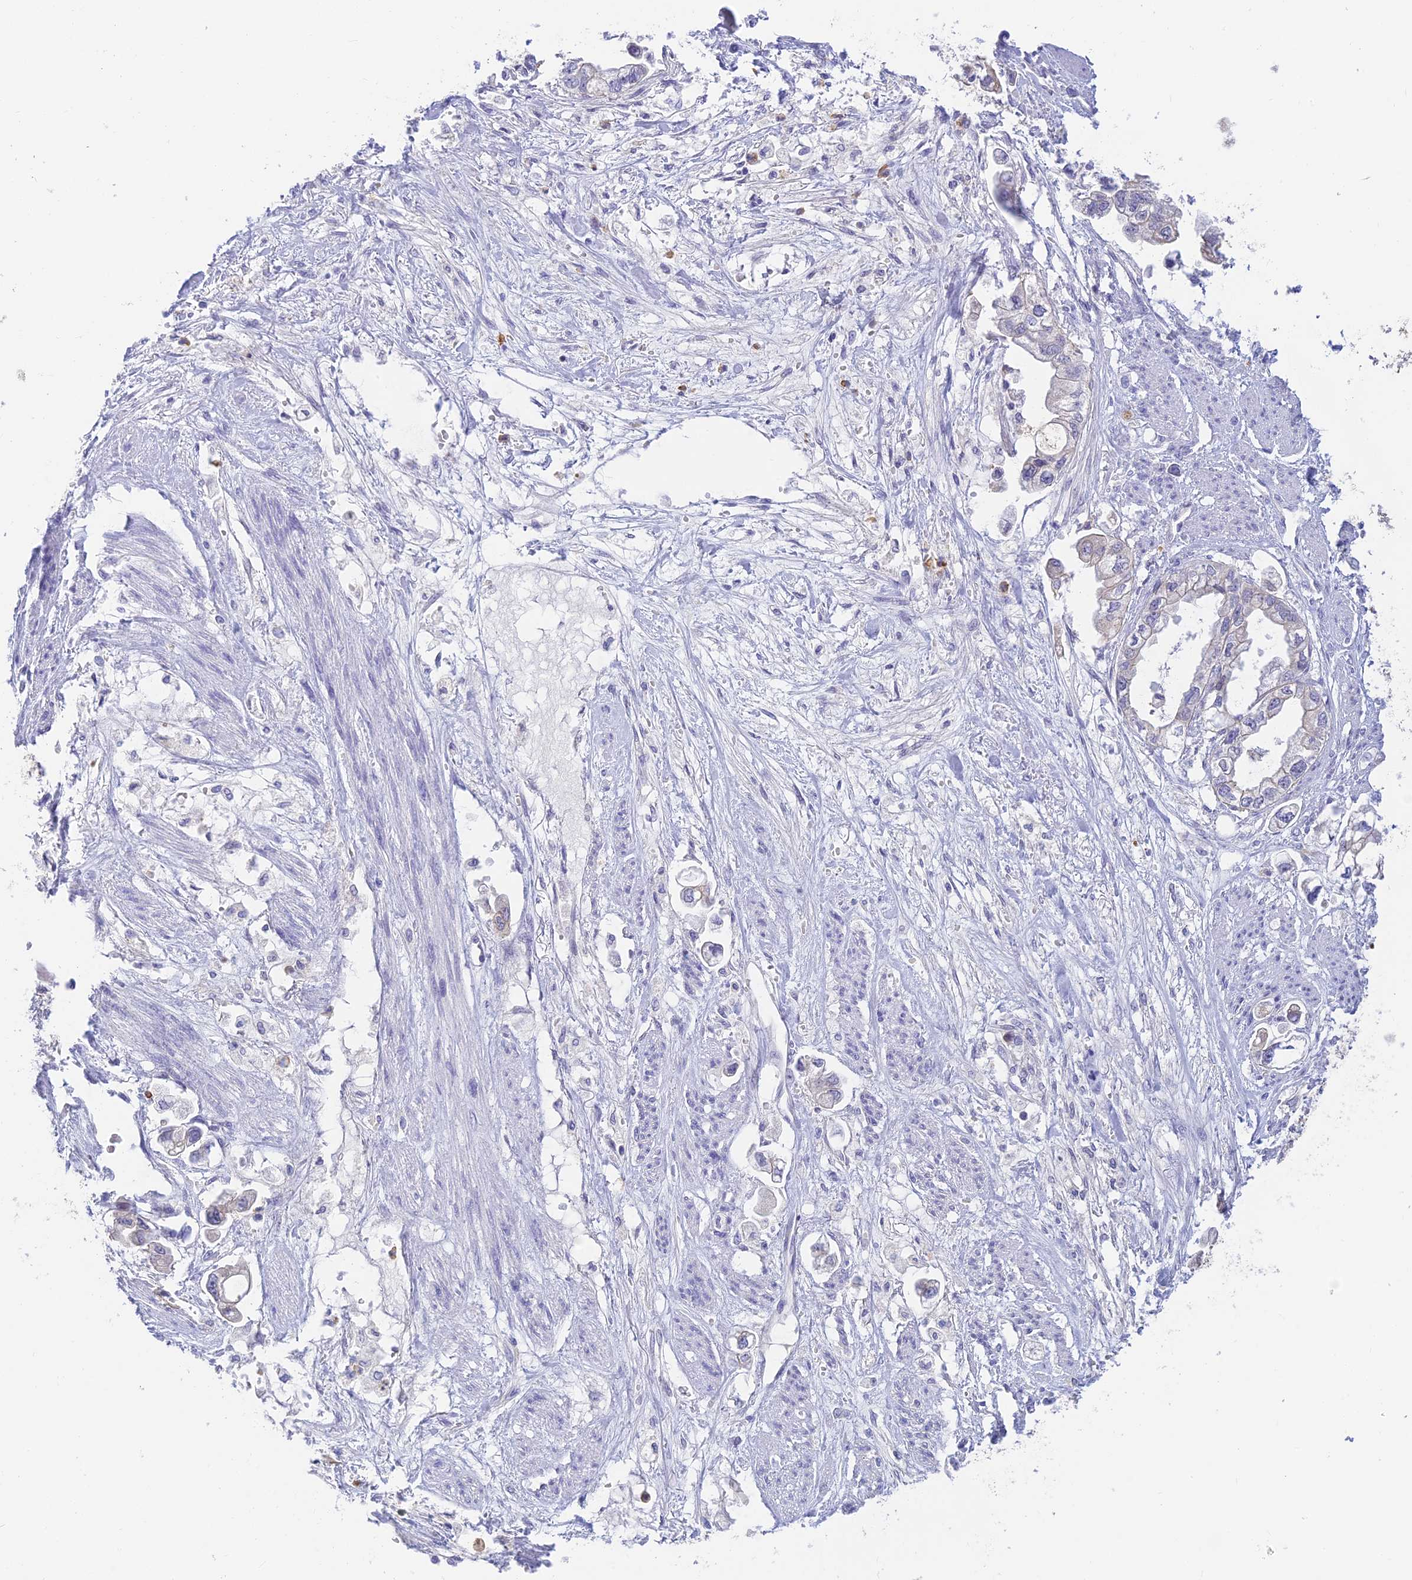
{"staining": {"intensity": "negative", "quantity": "none", "location": "none"}, "tissue": "stomach cancer", "cell_type": "Tumor cells", "image_type": "cancer", "snomed": [{"axis": "morphology", "description": "Adenocarcinoma, NOS"}, {"axis": "topography", "description": "Stomach"}], "caption": "There is no significant expression in tumor cells of stomach adenocarcinoma. (Brightfield microscopy of DAB immunohistochemistry (IHC) at high magnification).", "gene": "INTS13", "patient": {"sex": "male", "age": 62}}